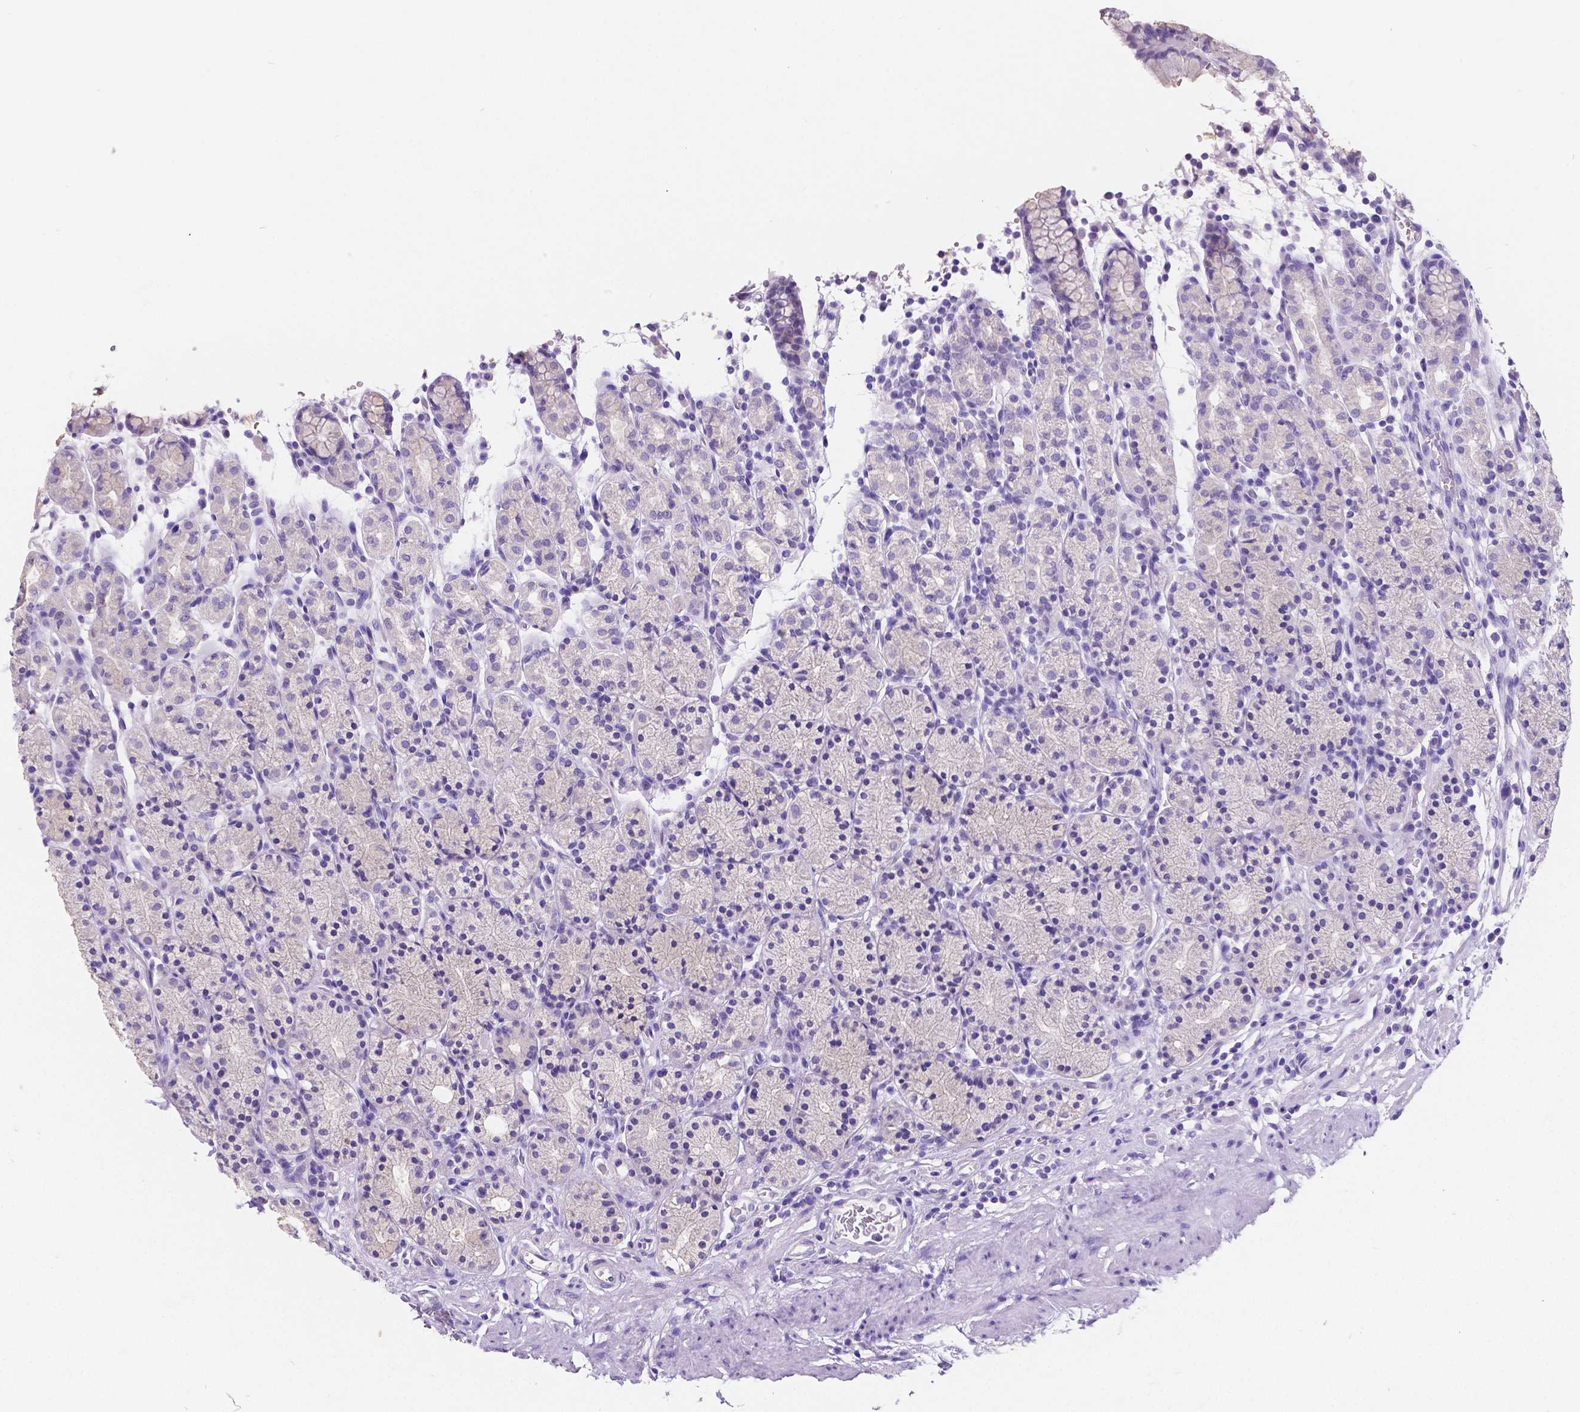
{"staining": {"intensity": "negative", "quantity": "none", "location": "none"}, "tissue": "stomach", "cell_type": "Glandular cells", "image_type": "normal", "snomed": [{"axis": "morphology", "description": "Normal tissue, NOS"}, {"axis": "topography", "description": "Stomach, upper"}, {"axis": "topography", "description": "Stomach"}], "caption": "Stomach stained for a protein using IHC shows no positivity glandular cells.", "gene": "SATB2", "patient": {"sex": "male", "age": 62}}